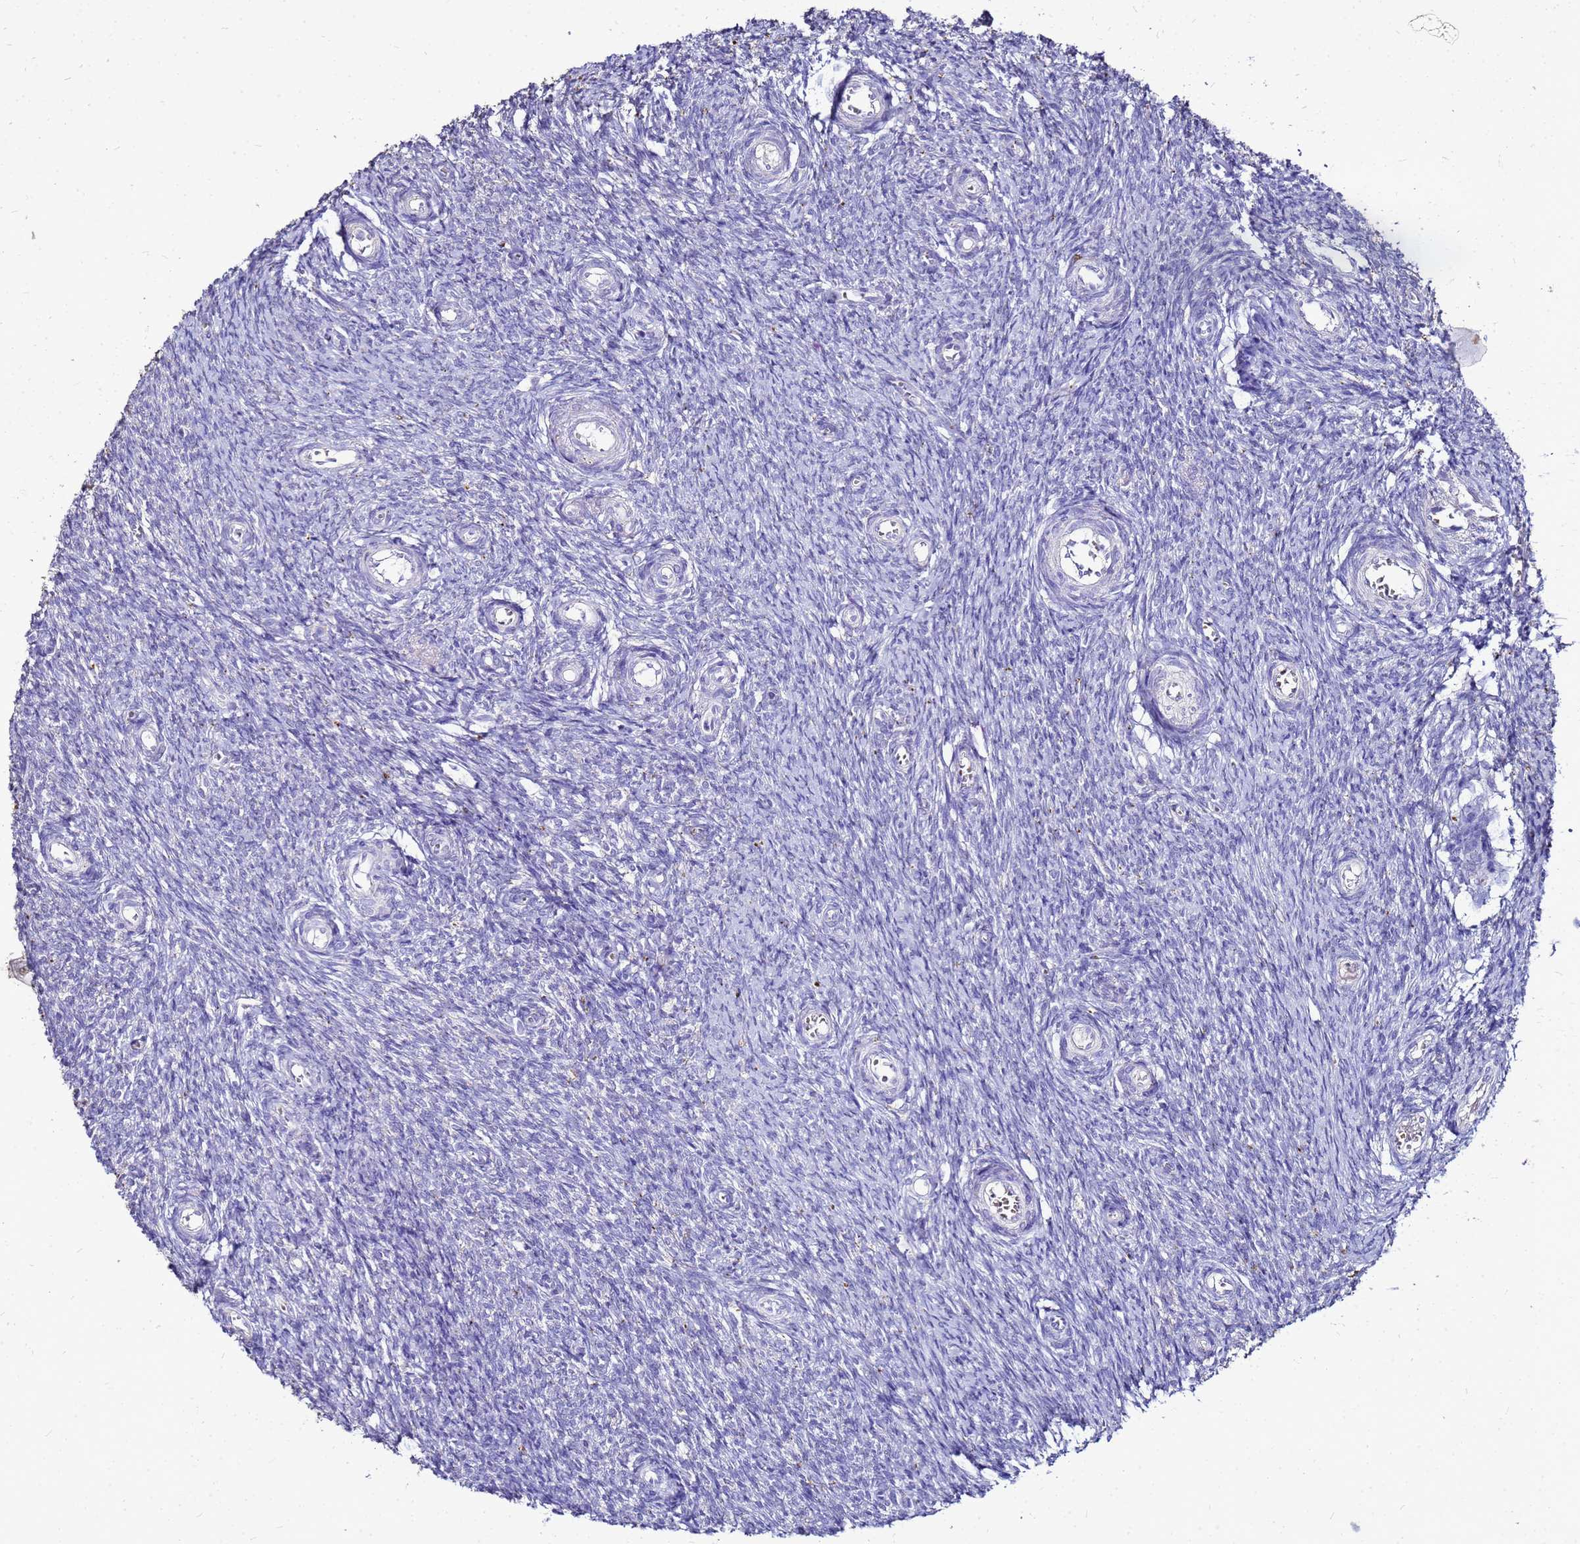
{"staining": {"intensity": "negative", "quantity": "none", "location": "none"}, "tissue": "ovary", "cell_type": "Ovarian stroma cells", "image_type": "normal", "snomed": [{"axis": "morphology", "description": "Normal tissue, NOS"}, {"axis": "topography", "description": "Ovary"}], "caption": "A high-resolution photomicrograph shows immunohistochemistry staining of normal ovary, which reveals no significant expression in ovarian stroma cells. (Immunohistochemistry, brightfield microscopy, high magnification).", "gene": "S100A2", "patient": {"sex": "female", "age": 44}}